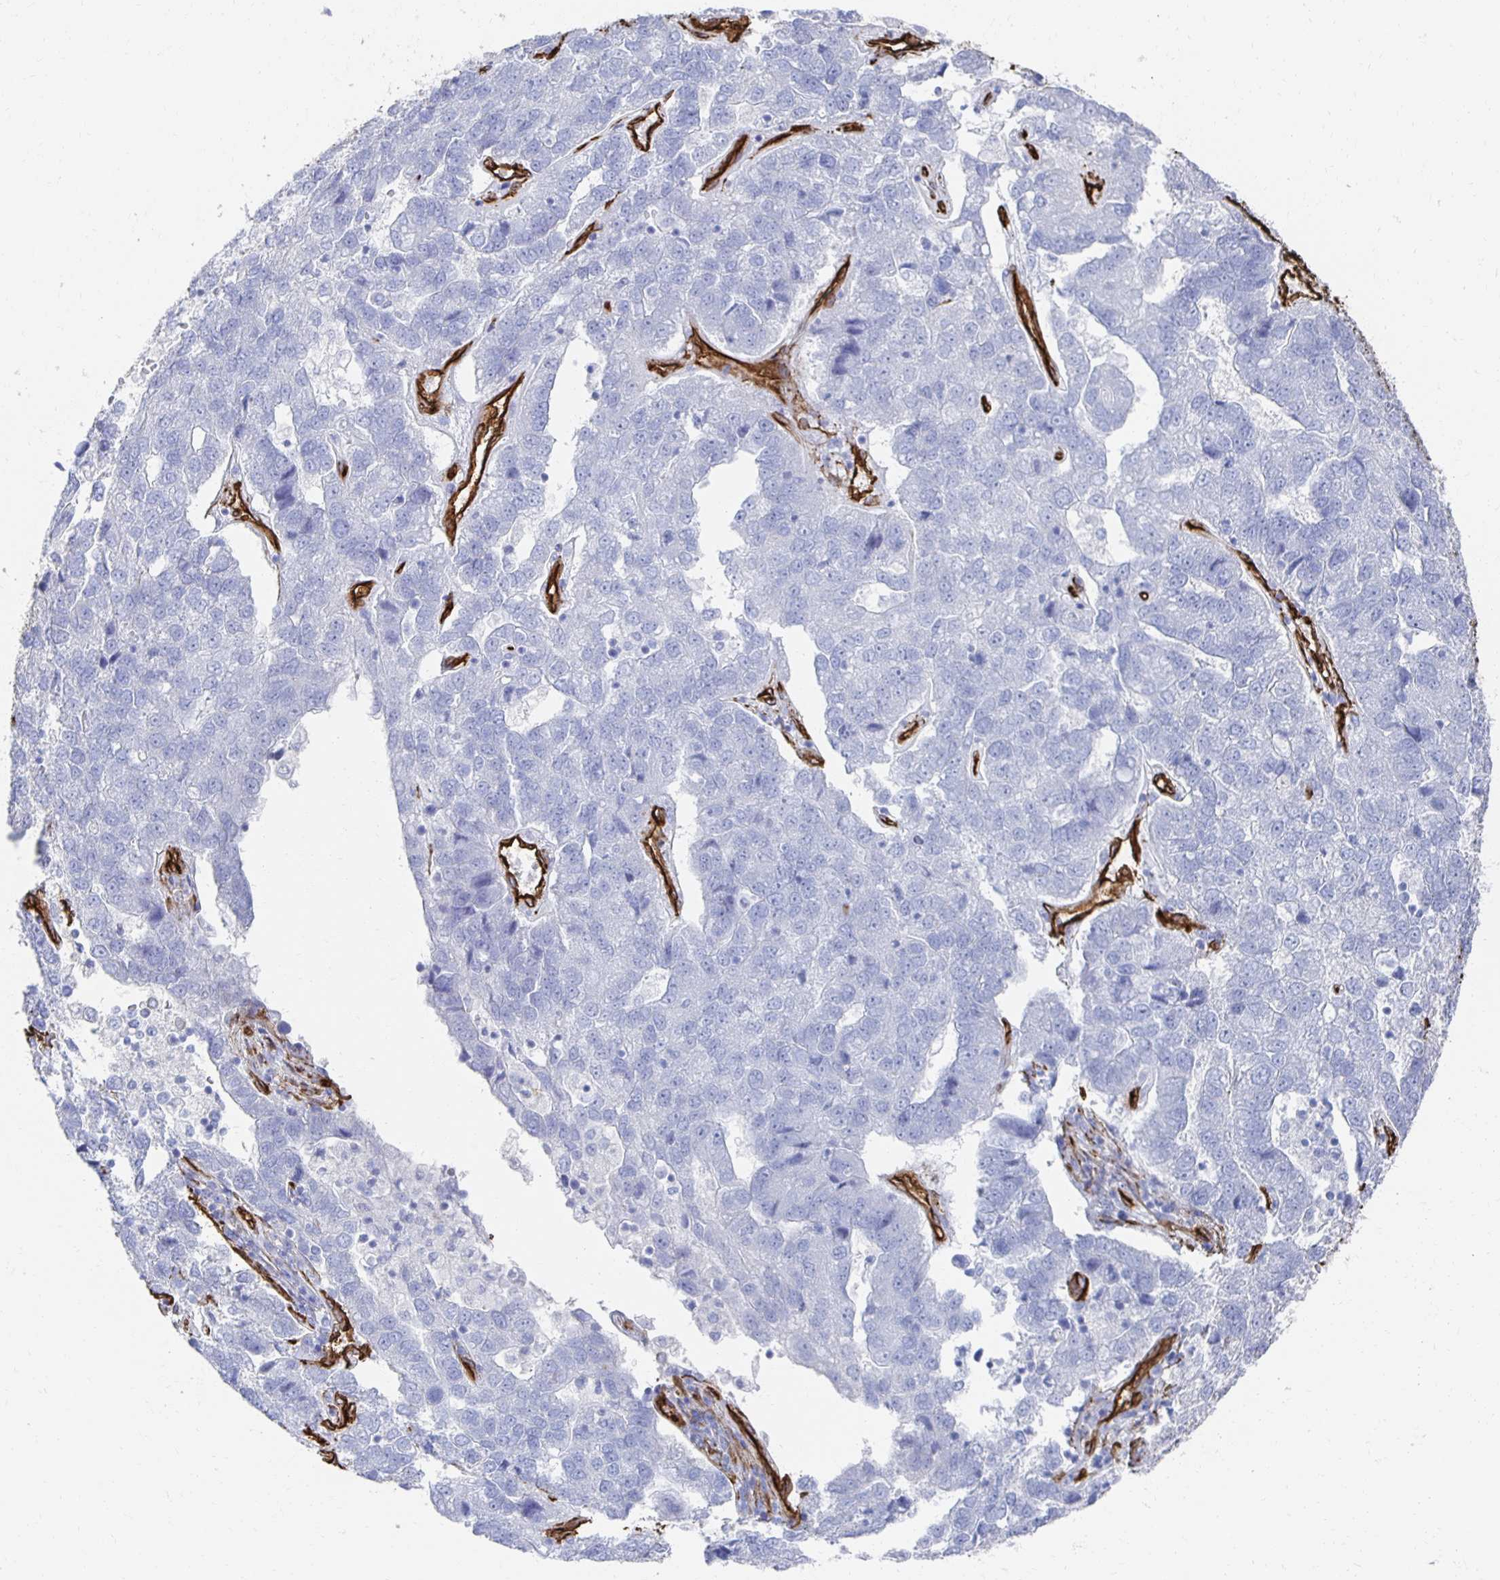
{"staining": {"intensity": "negative", "quantity": "none", "location": "none"}, "tissue": "pancreatic cancer", "cell_type": "Tumor cells", "image_type": "cancer", "snomed": [{"axis": "morphology", "description": "Adenocarcinoma, NOS"}, {"axis": "topography", "description": "Pancreas"}], "caption": "Tumor cells are negative for protein expression in human pancreatic adenocarcinoma.", "gene": "VIPR2", "patient": {"sex": "female", "age": 61}}